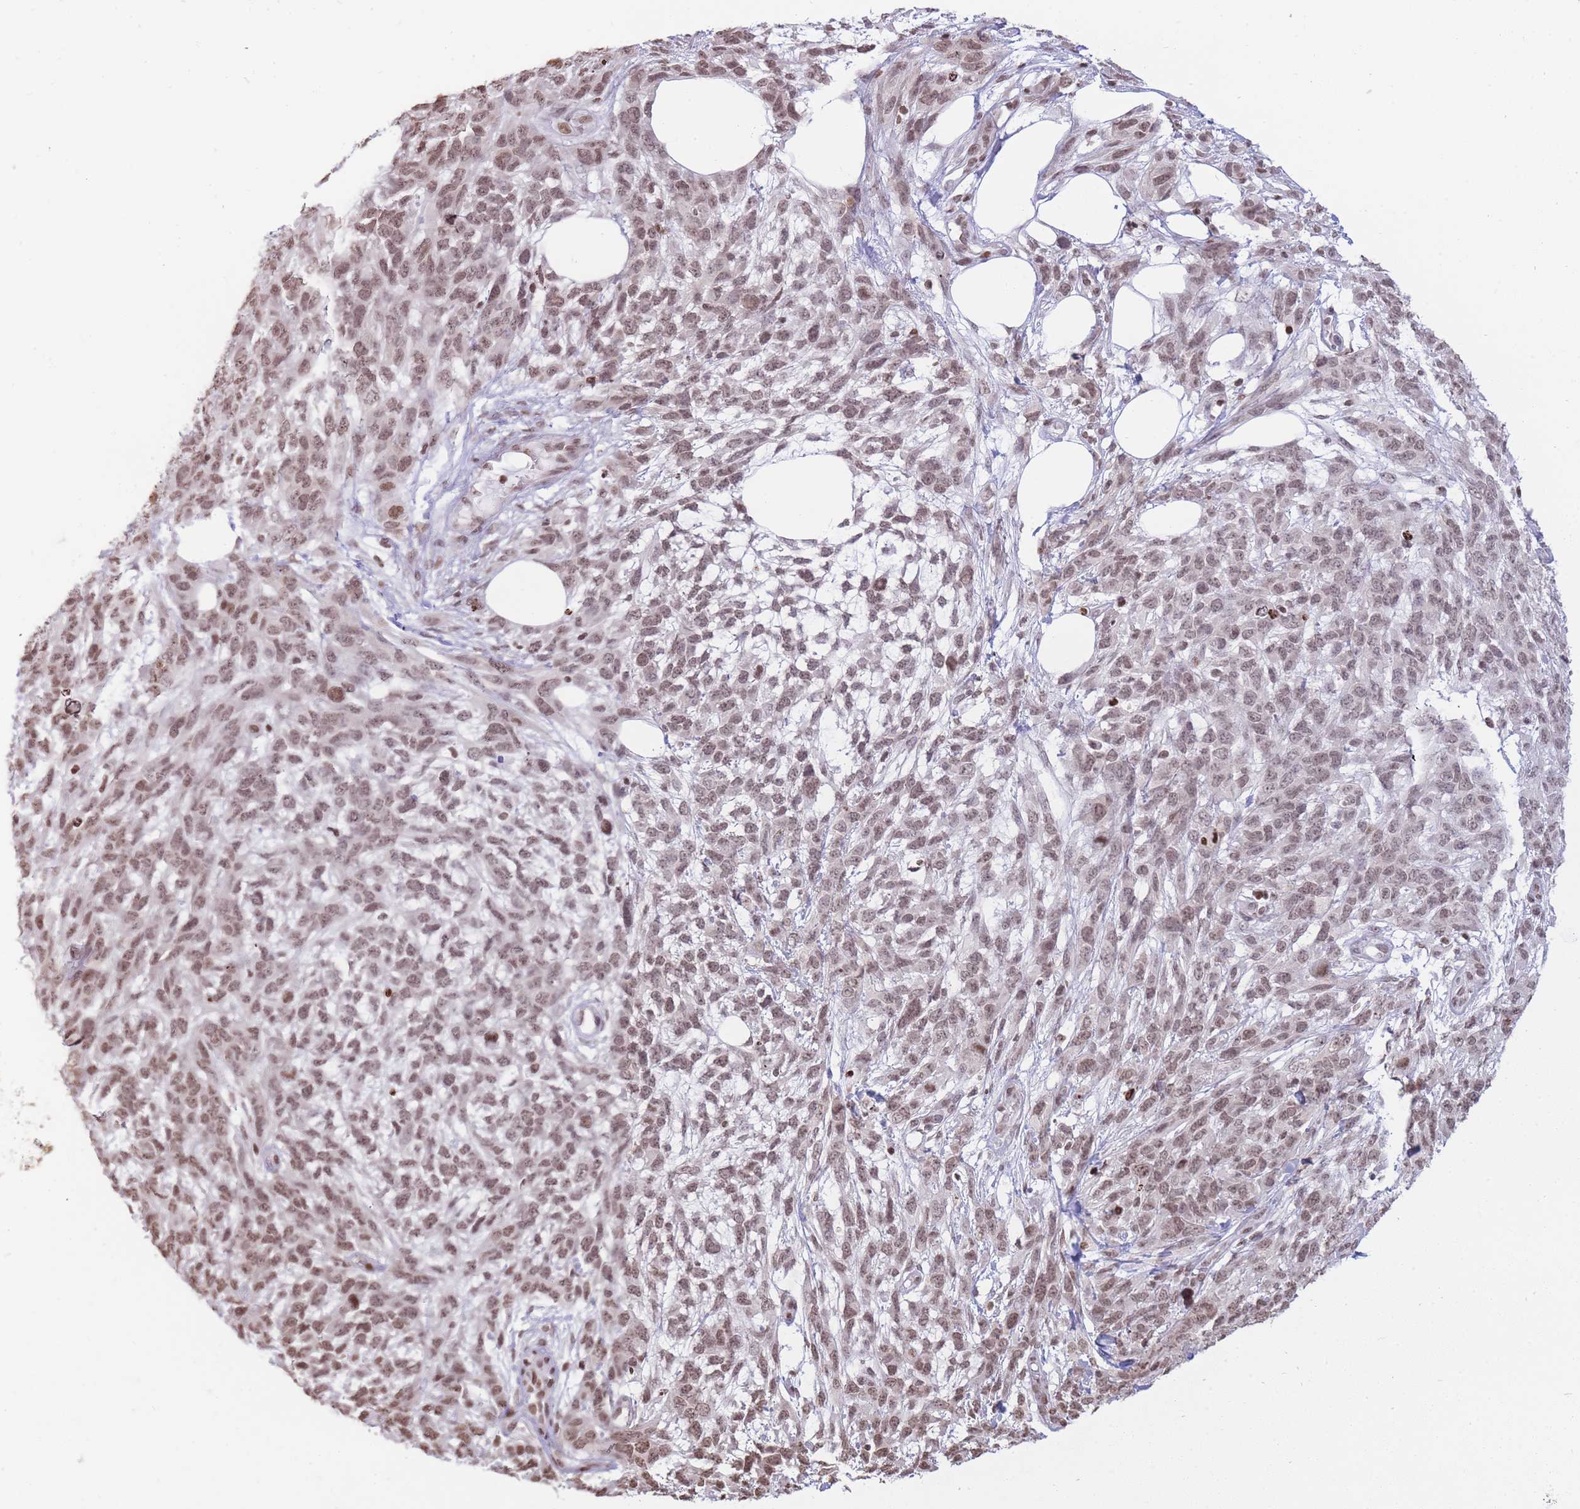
{"staining": {"intensity": "moderate", "quantity": ">75%", "location": "nuclear"}, "tissue": "melanoma", "cell_type": "Tumor cells", "image_type": "cancer", "snomed": [{"axis": "morphology", "description": "Normal morphology"}, {"axis": "morphology", "description": "Malignant melanoma, NOS"}, {"axis": "topography", "description": "Skin"}], "caption": "Protein staining by IHC displays moderate nuclear positivity in about >75% of tumor cells in melanoma. The staining was performed using DAB, with brown indicating positive protein expression. Nuclei are stained blue with hematoxylin.", "gene": "SHISAL1", "patient": {"sex": "female", "age": 72}}